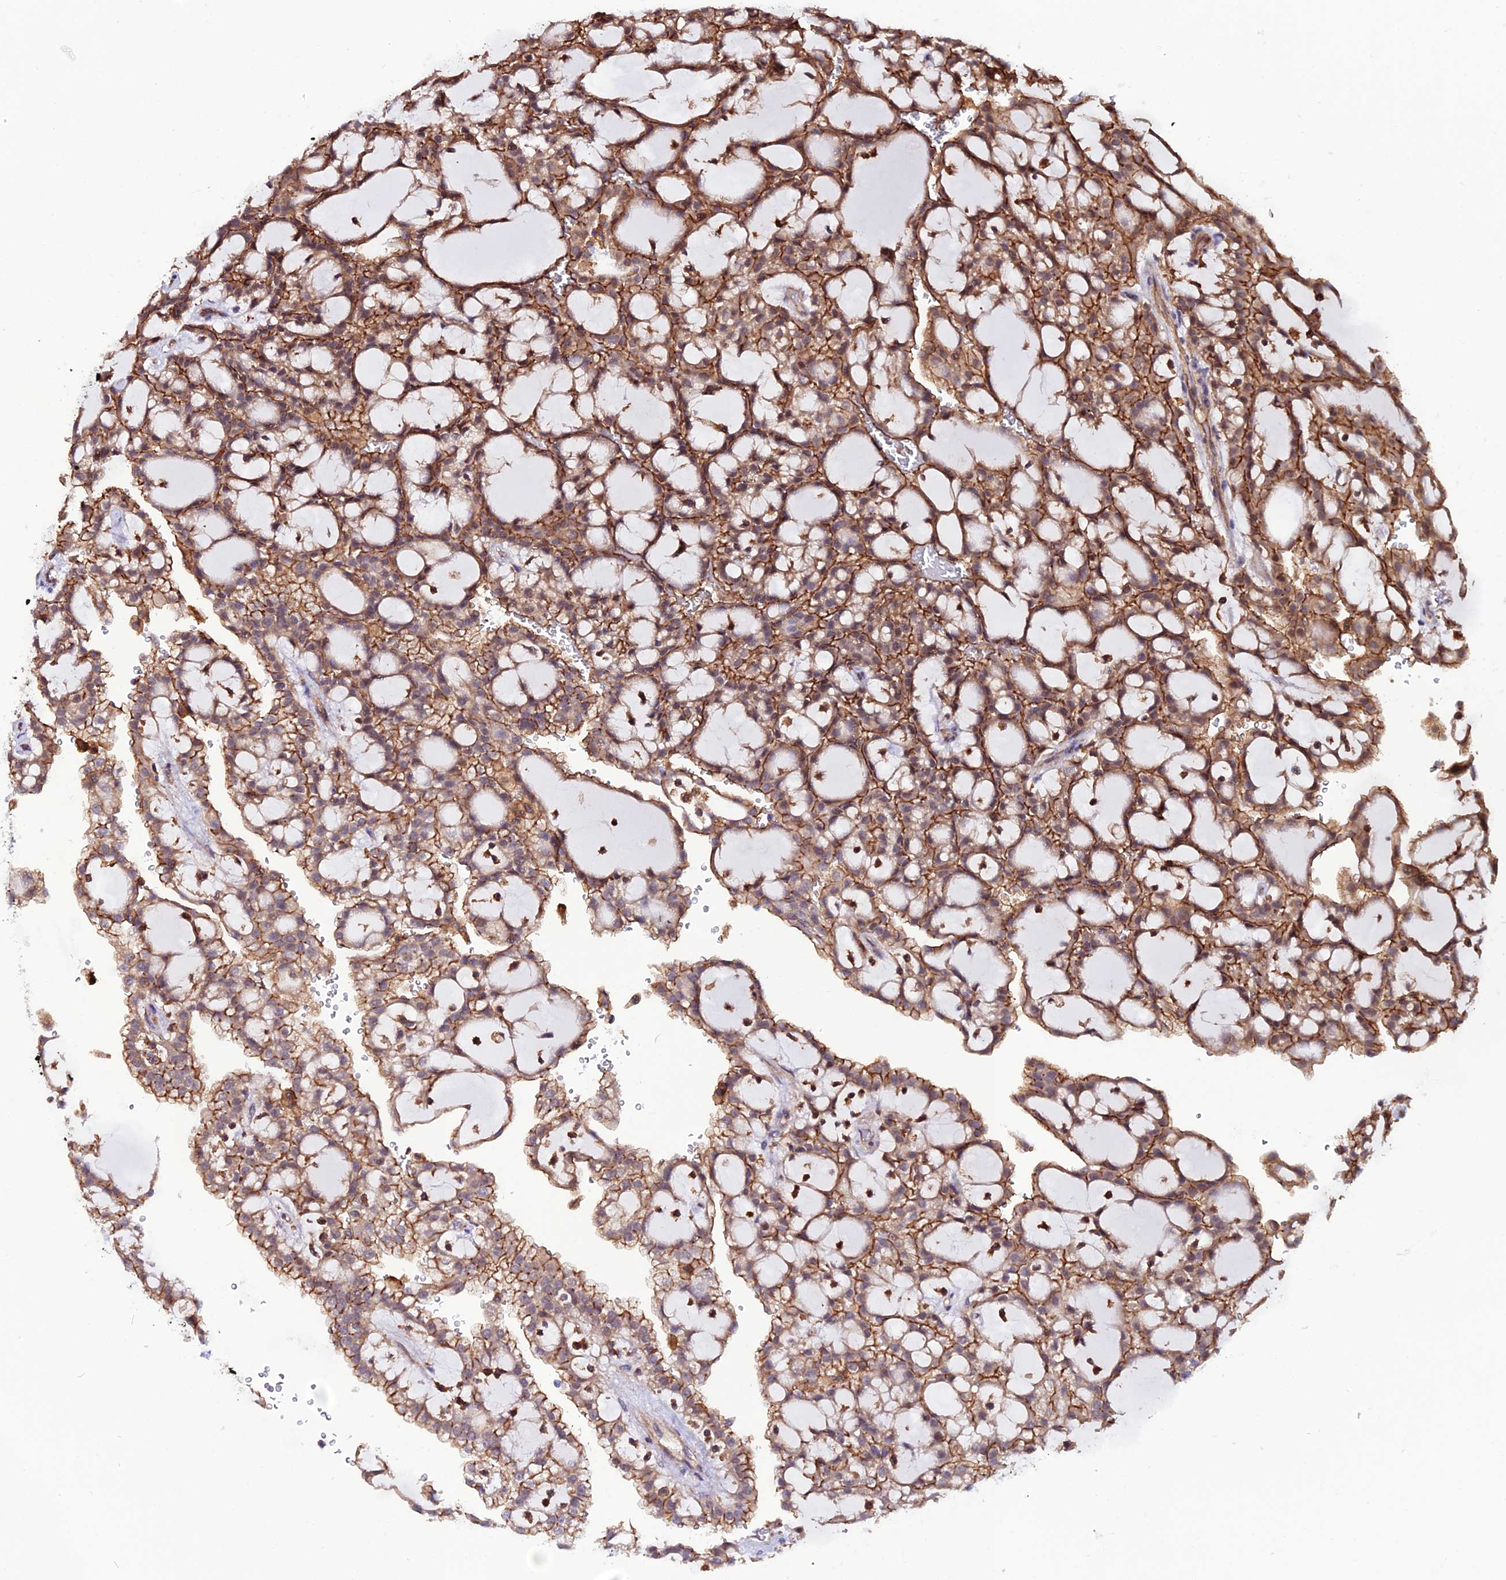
{"staining": {"intensity": "moderate", "quantity": ">75%", "location": "cytoplasmic/membranous"}, "tissue": "renal cancer", "cell_type": "Tumor cells", "image_type": "cancer", "snomed": [{"axis": "morphology", "description": "Adenocarcinoma, NOS"}, {"axis": "topography", "description": "Kidney"}], "caption": "The immunohistochemical stain highlights moderate cytoplasmic/membranous positivity in tumor cells of adenocarcinoma (renal) tissue. The staining was performed using DAB (3,3'-diaminobenzidine), with brown indicating positive protein expression. Nuclei are stained blue with hematoxylin.", "gene": "USP17L15", "patient": {"sex": "male", "age": 63}}